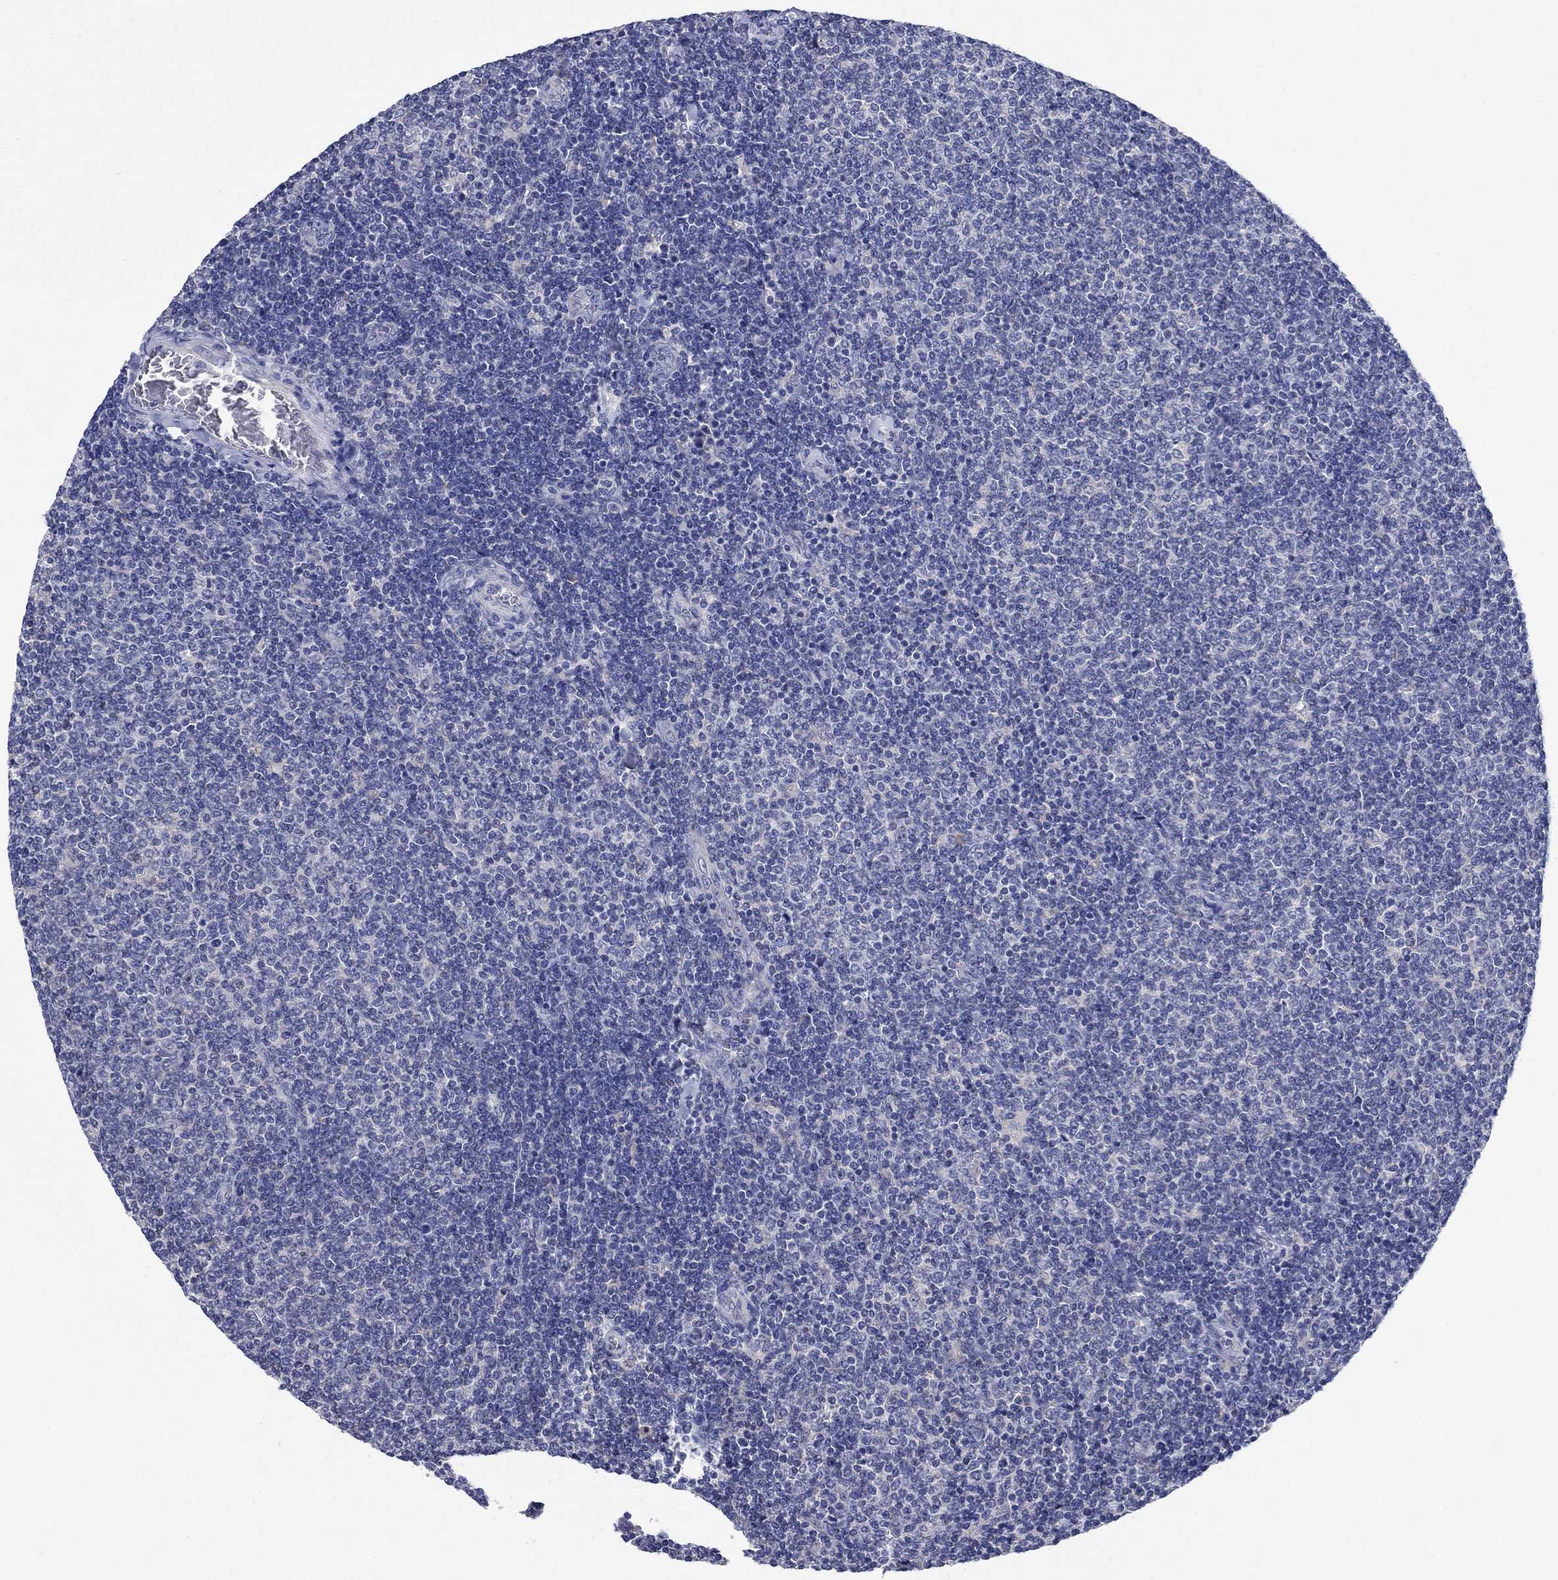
{"staining": {"intensity": "negative", "quantity": "none", "location": "none"}, "tissue": "lymphoma", "cell_type": "Tumor cells", "image_type": "cancer", "snomed": [{"axis": "morphology", "description": "Malignant lymphoma, non-Hodgkin's type, Low grade"}, {"axis": "topography", "description": "Lymph node"}], "caption": "A micrograph of lymphoma stained for a protein shows no brown staining in tumor cells.", "gene": "SULT2B1", "patient": {"sex": "male", "age": 52}}